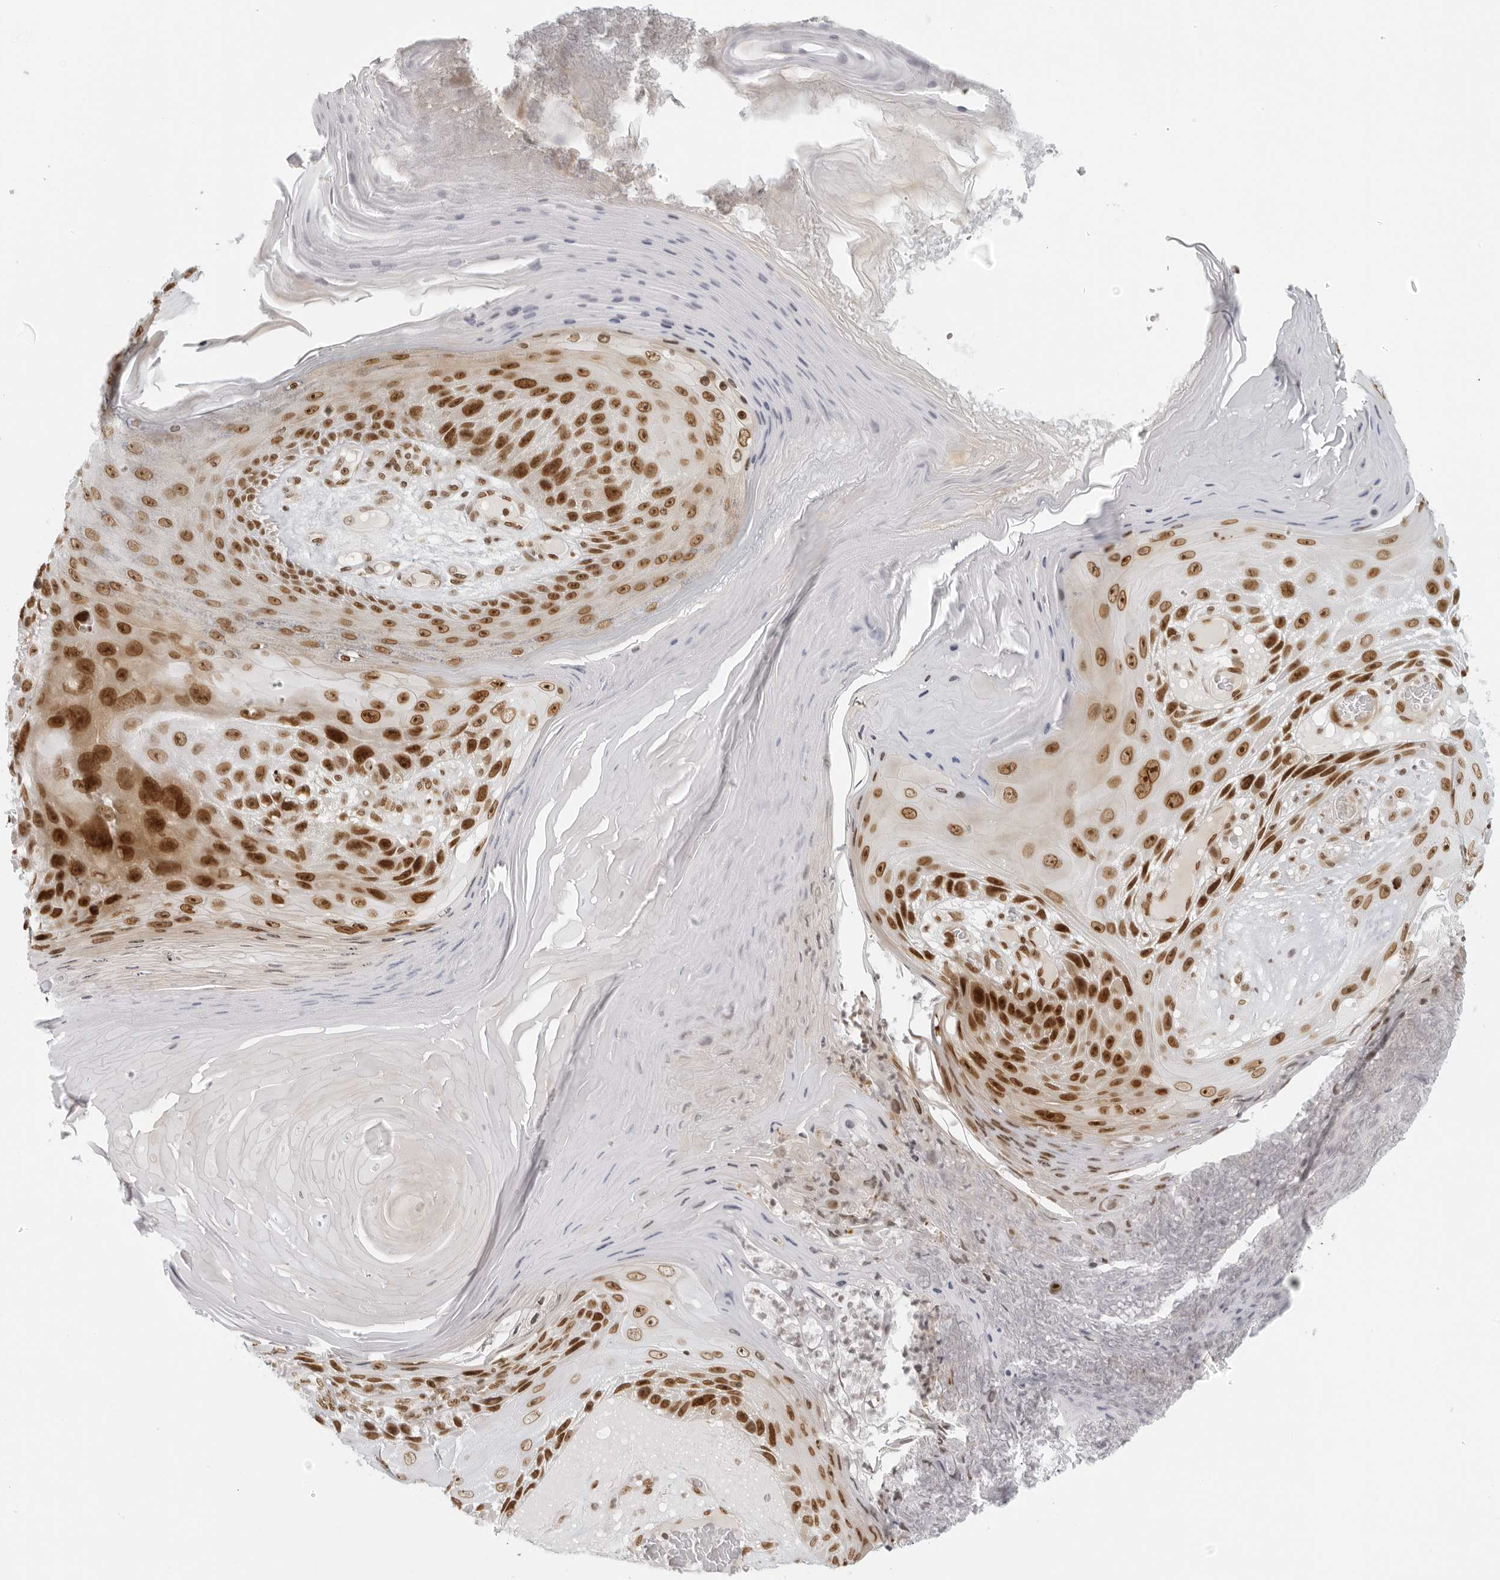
{"staining": {"intensity": "strong", "quantity": ">75%", "location": "nuclear"}, "tissue": "skin cancer", "cell_type": "Tumor cells", "image_type": "cancer", "snomed": [{"axis": "morphology", "description": "Squamous cell carcinoma, NOS"}, {"axis": "topography", "description": "Skin"}], "caption": "An immunohistochemistry (IHC) micrograph of neoplastic tissue is shown. Protein staining in brown labels strong nuclear positivity in squamous cell carcinoma (skin) within tumor cells. (Stains: DAB in brown, nuclei in blue, Microscopy: brightfield microscopy at high magnification).", "gene": "RCC1", "patient": {"sex": "female", "age": 88}}